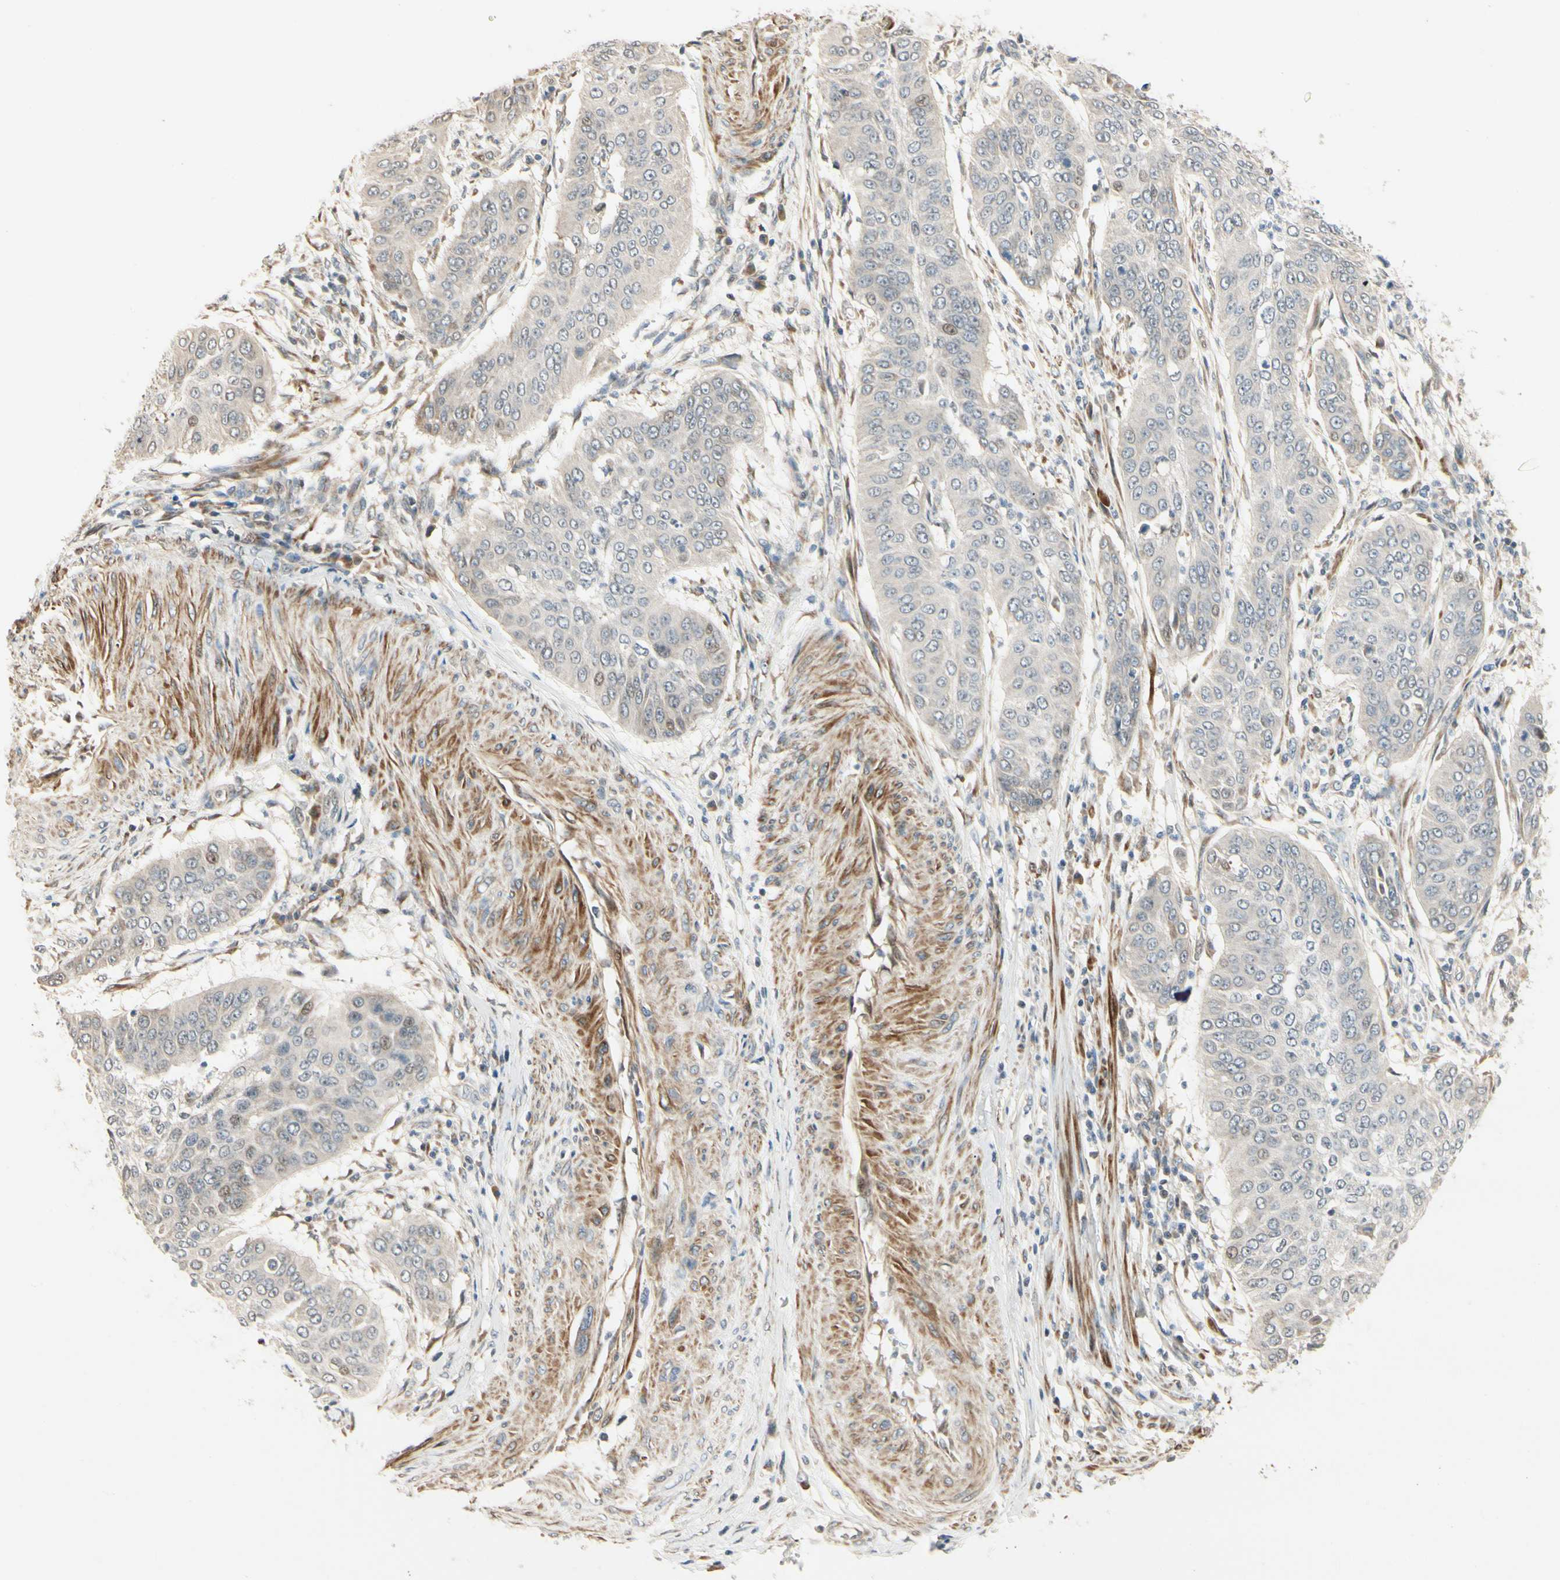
{"staining": {"intensity": "weak", "quantity": "<25%", "location": "nuclear"}, "tissue": "cervical cancer", "cell_type": "Tumor cells", "image_type": "cancer", "snomed": [{"axis": "morphology", "description": "Normal tissue, NOS"}, {"axis": "morphology", "description": "Squamous cell carcinoma, NOS"}, {"axis": "topography", "description": "Cervix"}], "caption": "Human cervical cancer (squamous cell carcinoma) stained for a protein using immunohistochemistry (IHC) displays no positivity in tumor cells.", "gene": "P4HA3", "patient": {"sex": "female", "age": 39}}